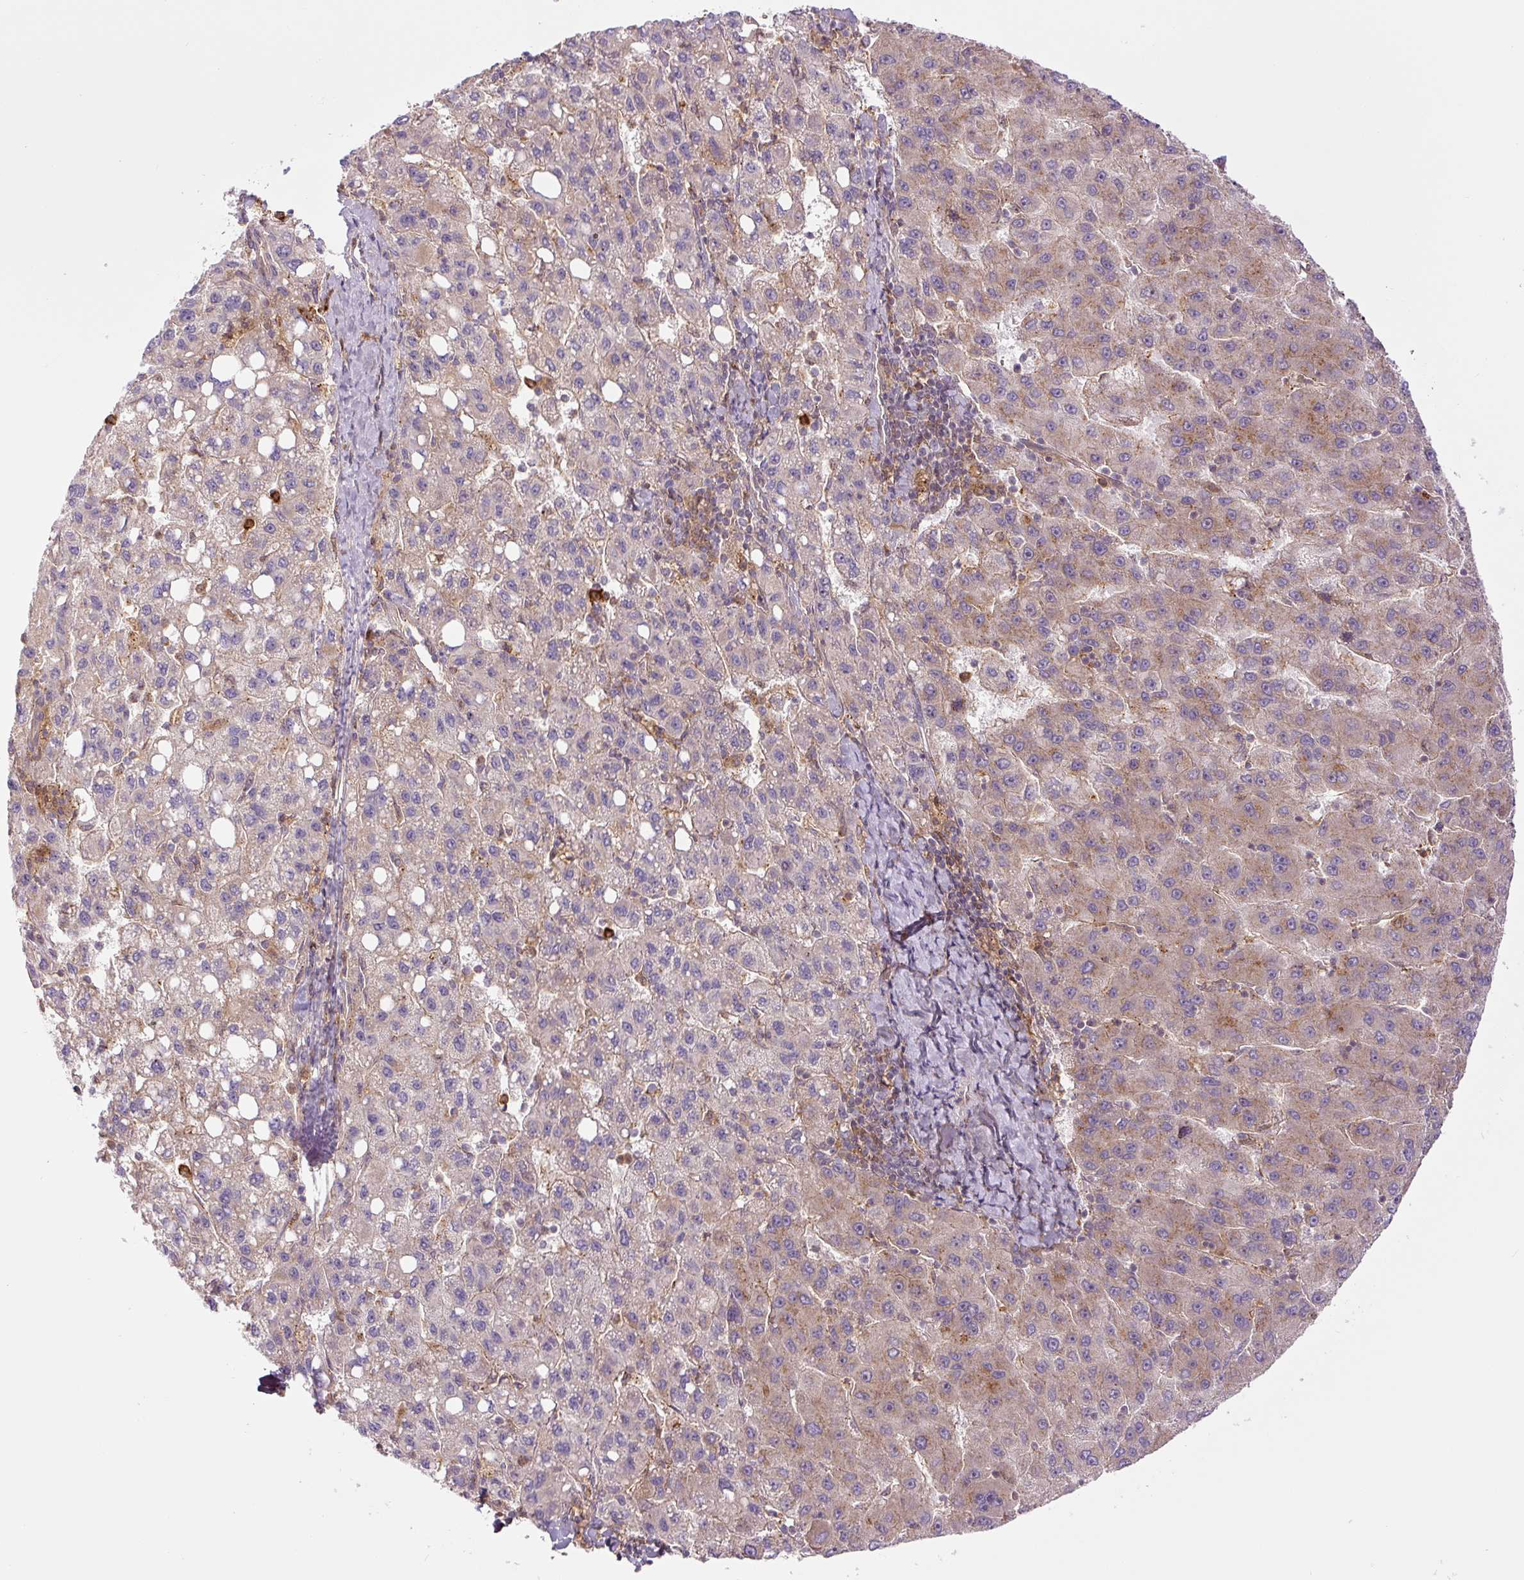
{"staining": {"intensity": "moderate", "quantity": "<25%", "location": "cytoplasmic/membranous"}, "tissue": "liver cancer", "cell_type": "Tumor cells", "image_type": "cancer", "snomed": [{"axis": "morphology", "description": "Carcinoma, Hepatocellular, NOS"}, {"axis": "topography", "description": "Liver"}], "caption": "DAB immunohistochemical staining of liver cancer (hepatocellular carcinoma) shows moderate cytoplasmic/membranous protein positivity in about <25% of tumor cells.", "gene": "ZSWIM7", "patient": {"sex": "female", "age": 82}}